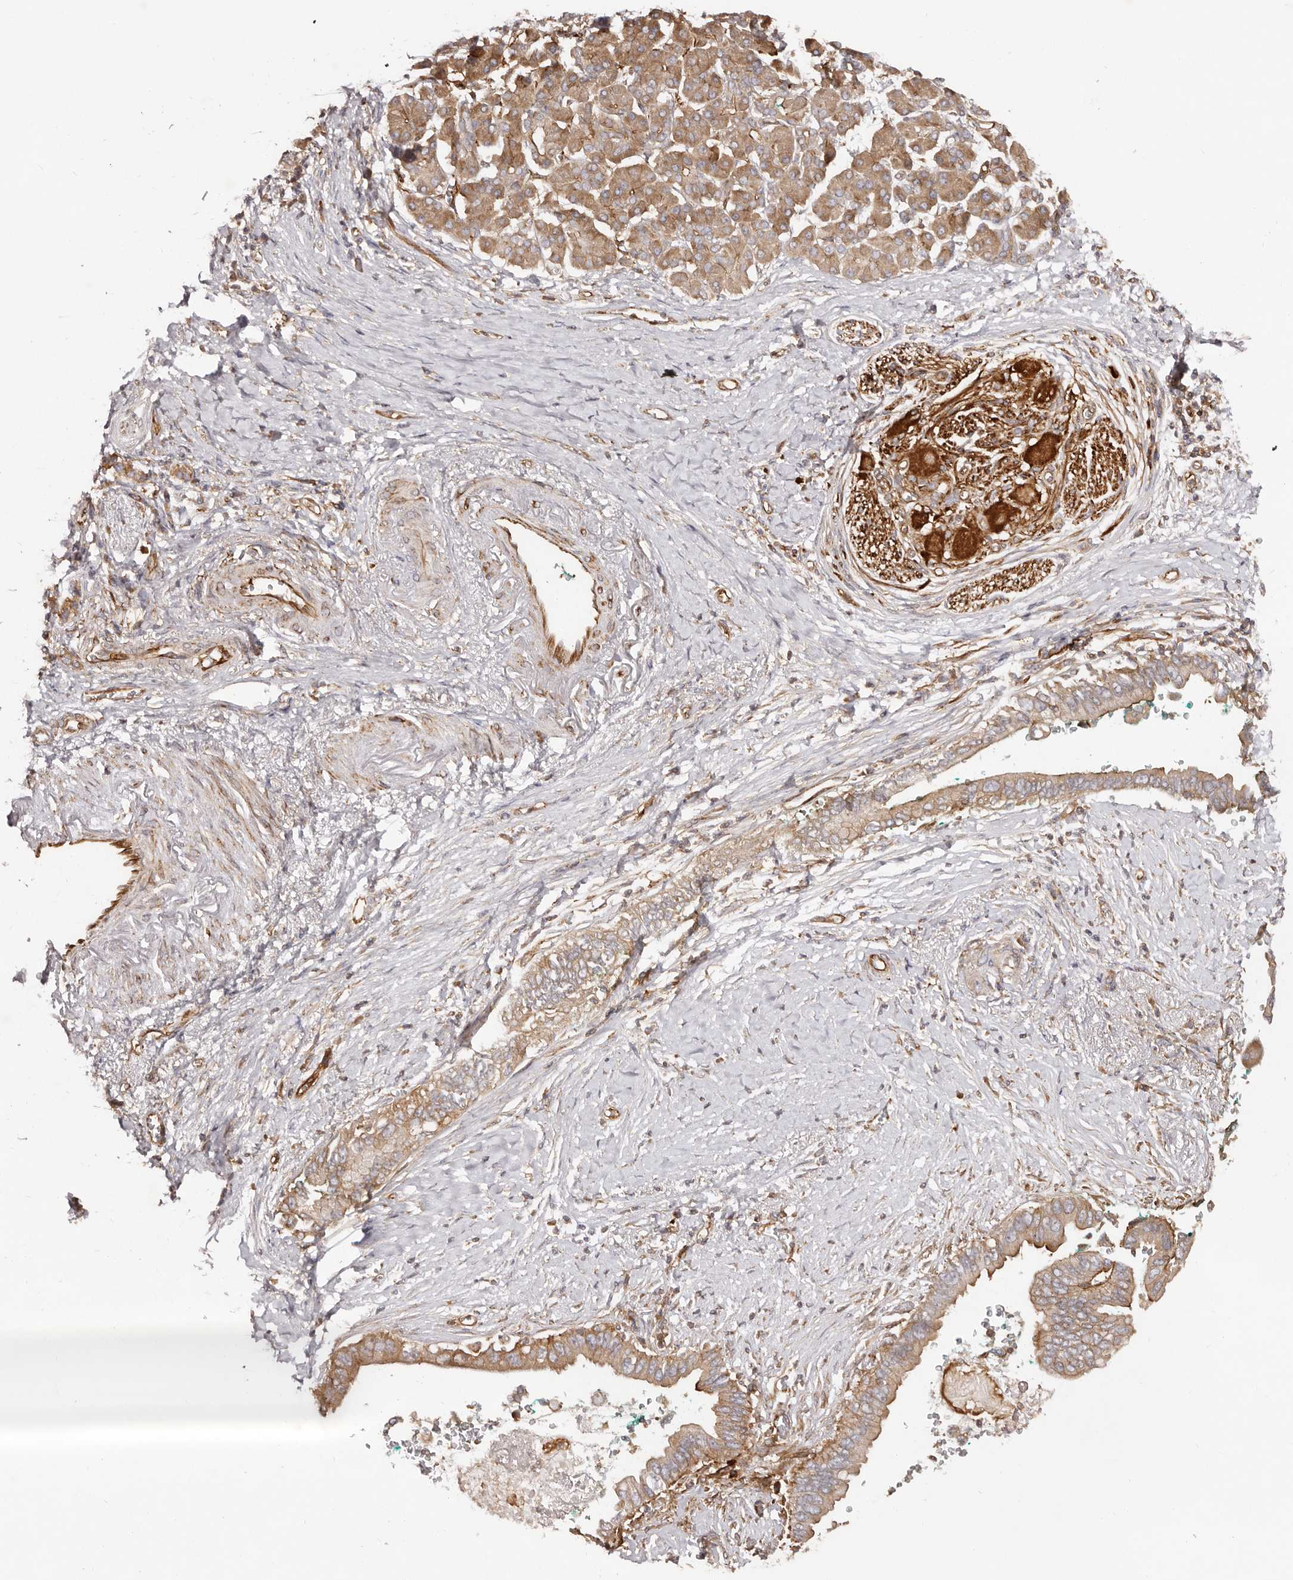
{"staining": {"intensity": "weak", "quantity": ">75%", "location": "cytoplasmic/membranous"}, "tissue": "pancreatic cancer", "cell_type": "Tumor cells", "image_type": "cancer", "snomed": [{"axis": "morphology", "description": "Adenocarcinoma, NOS"}, {"axis": "topography", "description": "Pancreas"}], "caption": "Brown immunohistochemical staining in pancreatic cancer demonstrates weak cytoplasmic/membranous positivity in about >75% of tumor cells.", "gene": "RPS6", "patient": {"sex": "male", "age": 78}}